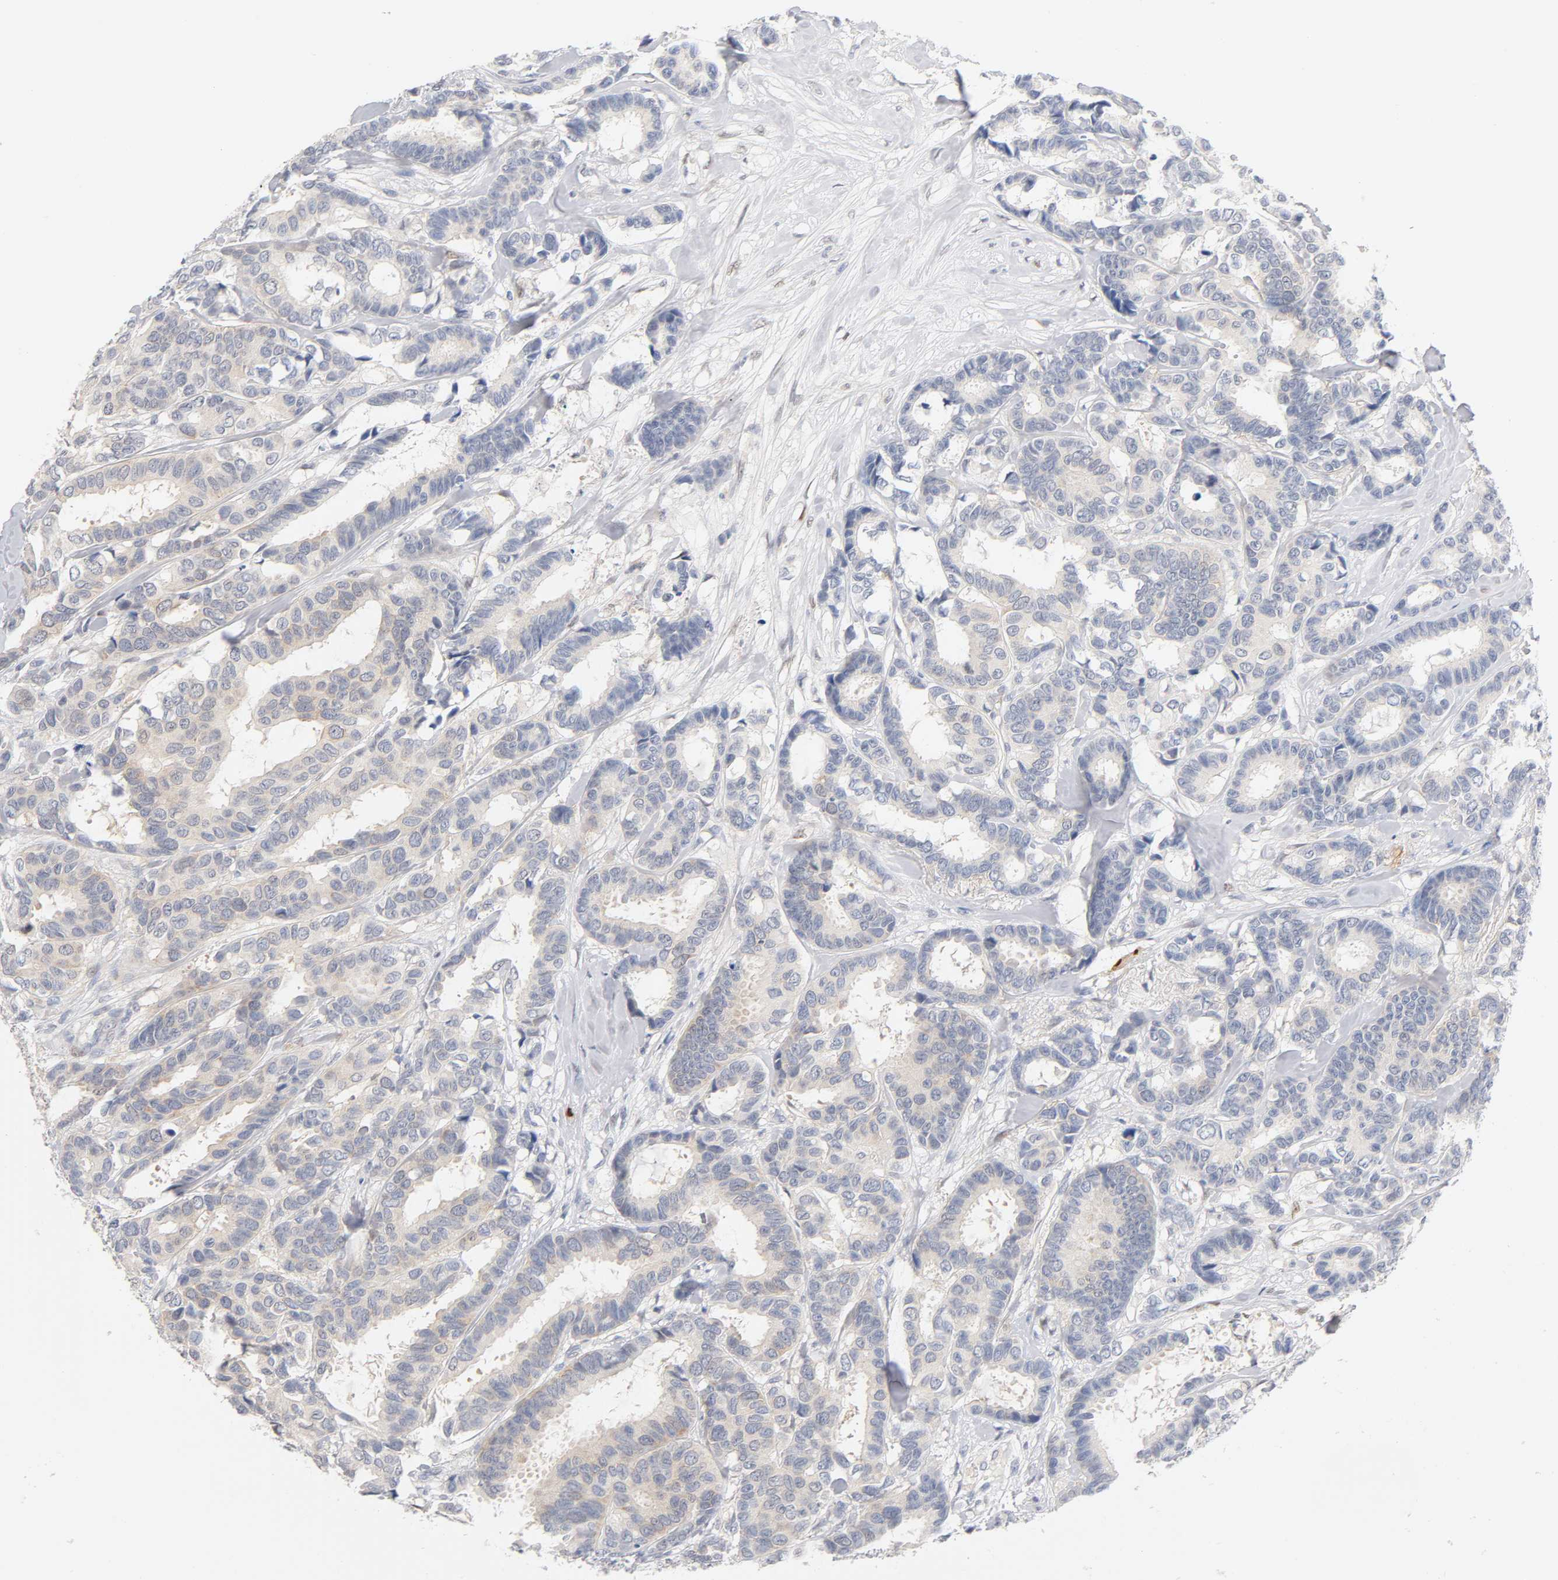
{"staining": {"intensity": "weak", "quantity": ">75%", "location": "cytoplasmic/membranous"}, "tissue": "breast cancer", "cell_type": "Tumor cells", "image_type": "cancer", "snomed": [{"axis": "morphology", "description": "Duct carcinoma"}, {"axis": "topography", "description": "Breast"}], "caption": "This is a micrograph of IHC staining of breast intraductal carcinoma, which shows weak expression in the cytoplasmic/membranous of tumor cells.", "gene": "NFATC1", "patient": {"sex": "female", "age": 87}}